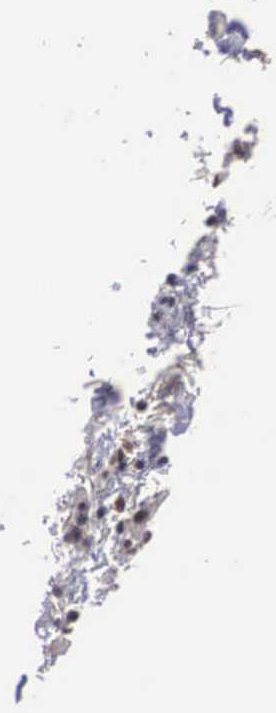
{"staining": {"intensity": "weak", "quantity": "<25%", "location": "nuclear"}, "tissue": "skin cancer", "cell_type": "Tumor cells", "image_type": "cancer", "snomed": [{"axis": "morphology", "description": "Squamous cell carcinoma, NOS"}, {"axis": "topography", "description": "Skin"}], "caption": "Immunohistochemical staining of squamous cell carcinoma (skin) demonstrates no significant staining in tumor cells.", "gene": "ZNF275", "patient": {"sex": "female", "age": 57}}